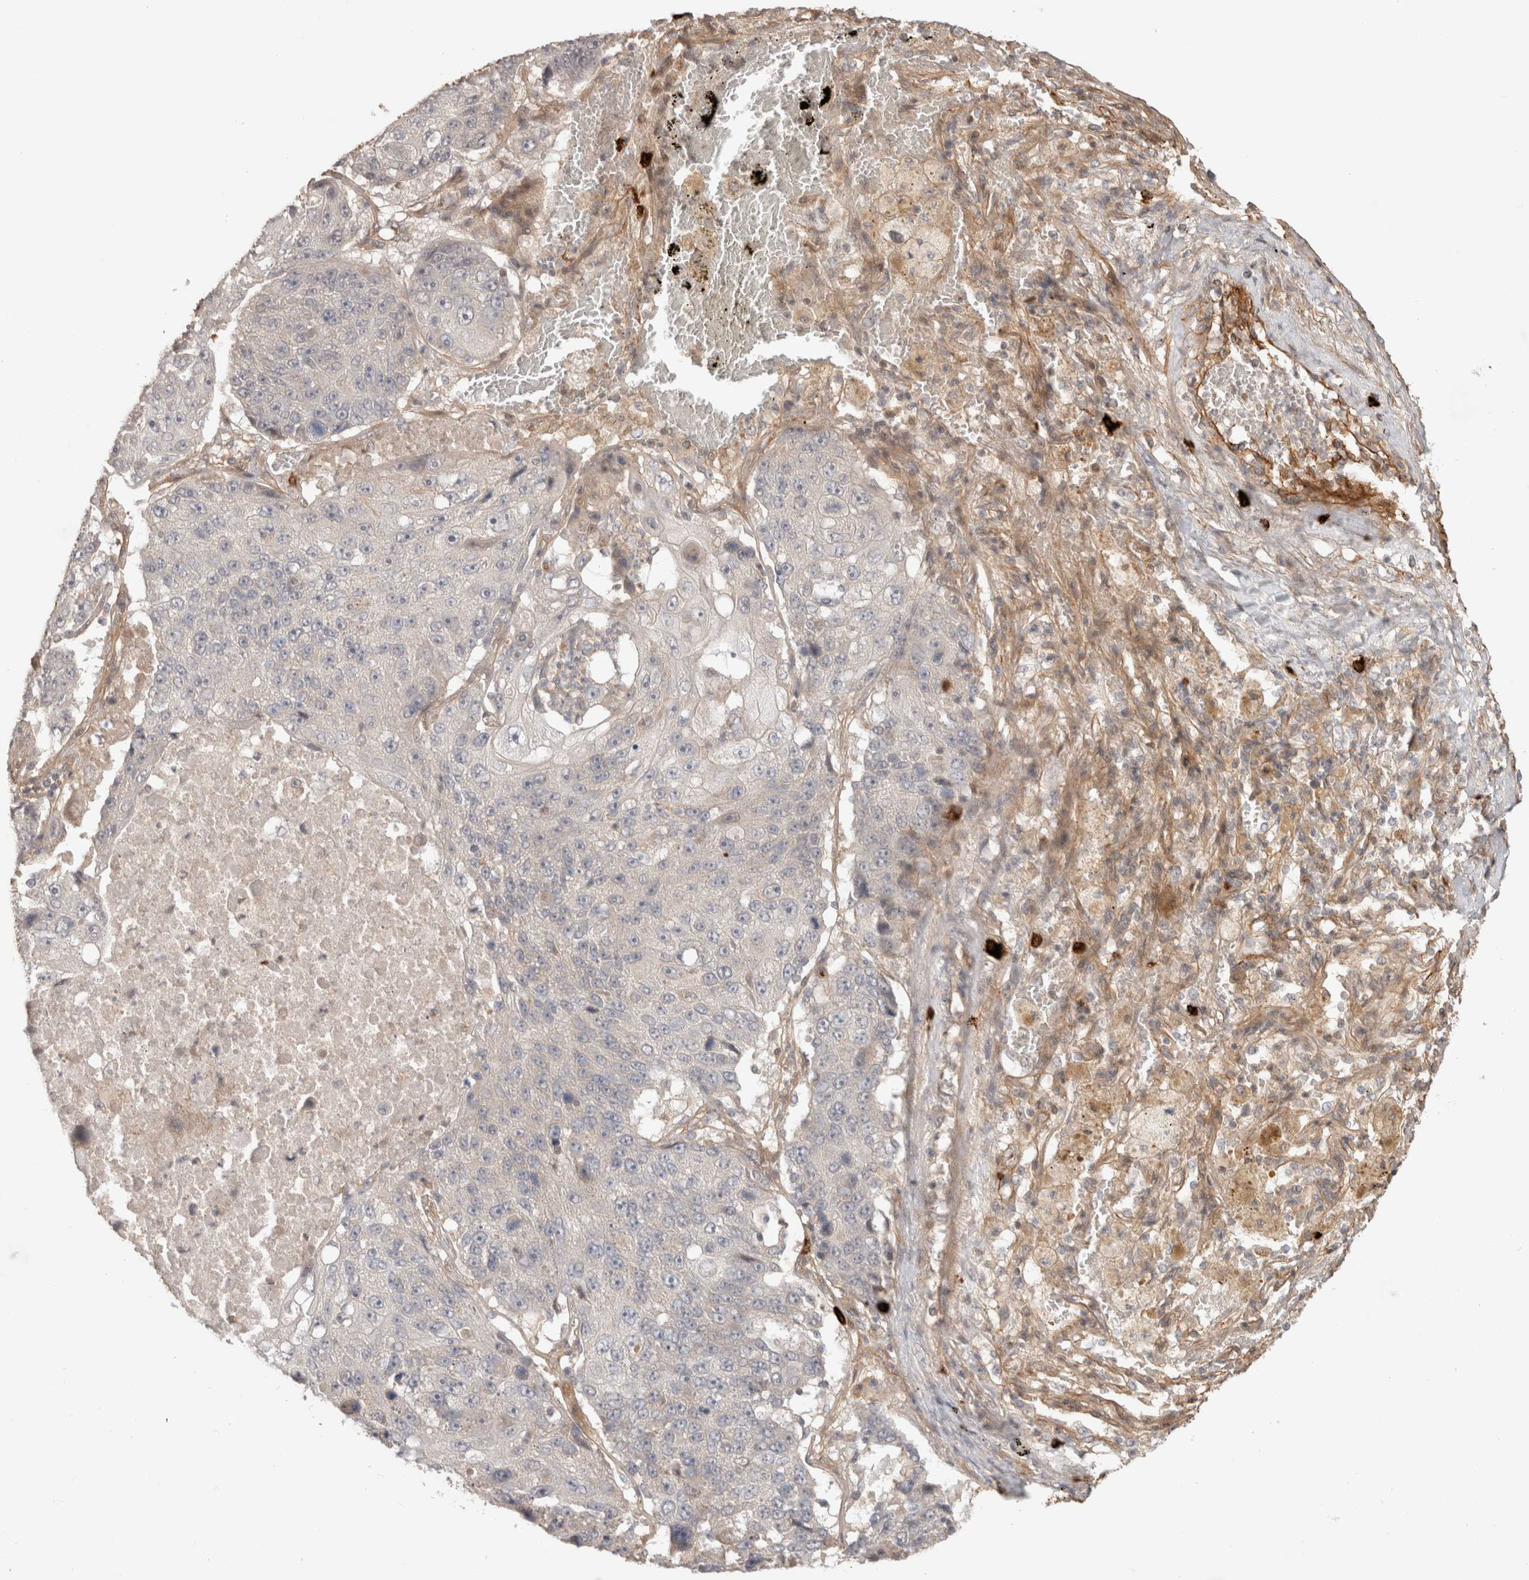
{"staining": {"intensity": "negative", "quantity": "none", "location": "none"}, "tissue": "lung cancer", "cell_type": "Tumor cells", "image_type": "cancer", "snomed": [{"axis": "morphology", "description": "Squamous cell carcinoma, NOS"}, {"axis": "topography", "description": "Lung"}], "caption": "Human lung squamous cell carcinoma stained for a protein using immunohistochemistry reveals no expression in tumor cells.", "gene": "HSPG2", "patient": {"sex": "male", "age": 61}}